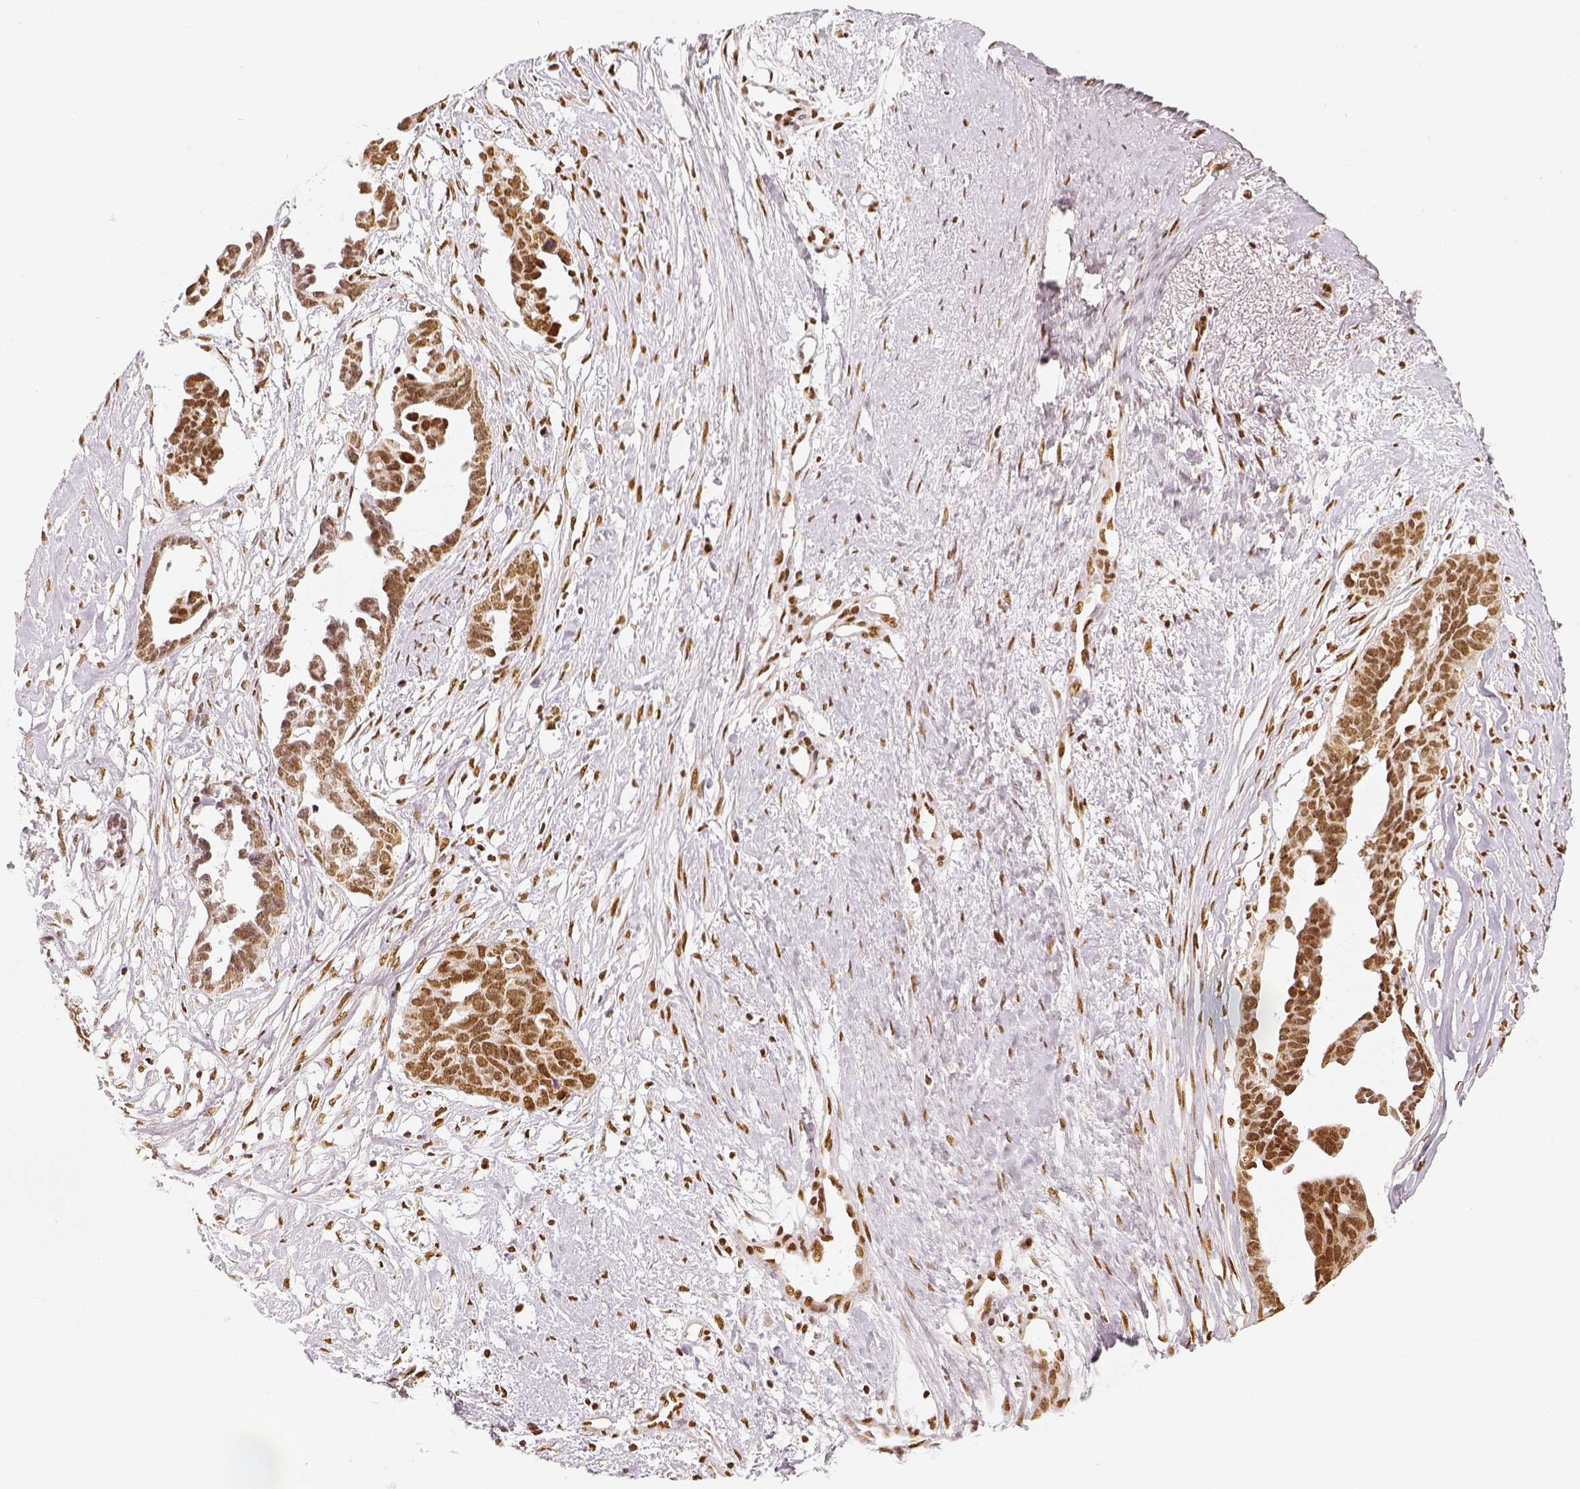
{"staining": {"intensity": "moderate", "quantity": ">75%", "location": "nuclear"}, "tissue": "ovarian cancer", "cell_type": "Tumor cells", "image_type": "cancer", "snomed": [{"axis": "morphology", "description": "Cystadenocarcinoma, serous, NOS"}, {"axis": "topography", "description": "Ovary"}], "caption": "Serous cystadenocarcinoma (ovarian) stained with DAB (3,3'-diaminobenzidine) immunohistochemistry shows medium levels of moderate nuclear staining in about >75% of tumor cells. (IHC, brightfield microscopy, high magnification).", "gene": "KDM5B", "patient": {"sex": "female", "age": 69}}